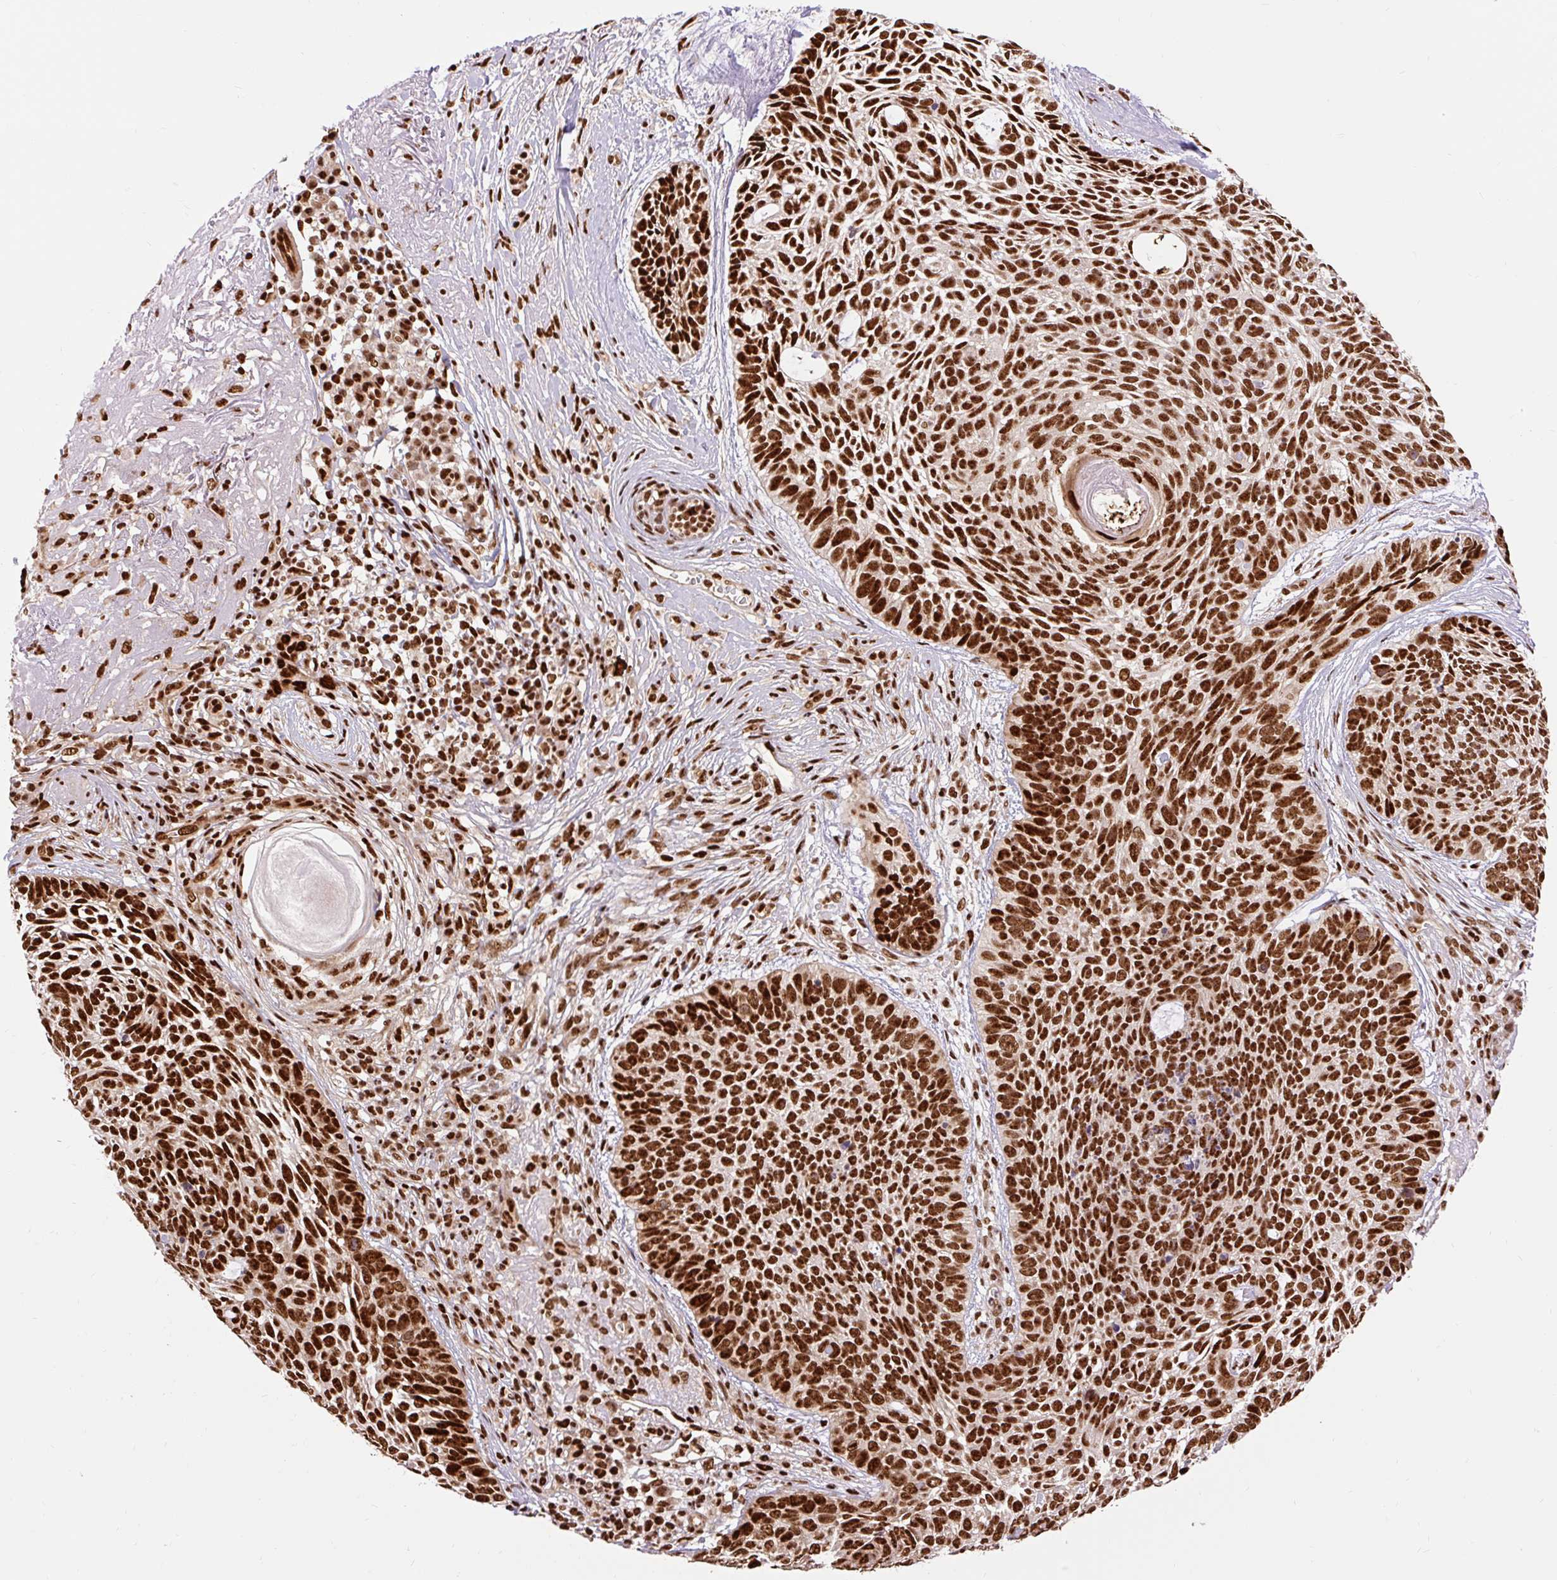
{"staining": {"intensity": "strong", "quantity": ">75%", "location": "nuclear"}, "tissue": "skin cancer", "cell_type": "Tumor cells", "image_type": "cancer", "snomed": [{"axis": "morphology", "description": "Basal cell carcinoma"}, {"axis": "topography", "description": "Skin"}, {"axis": "topography", "description": "Skin of face"}], "caption": "Strong nuclear positivity for a protein is appreciated in about >75% of tumor cells of skin basal cell carcinoma using IHC.", "gene": "MECOM", "patient": {"sex": "female", "age": 95}}